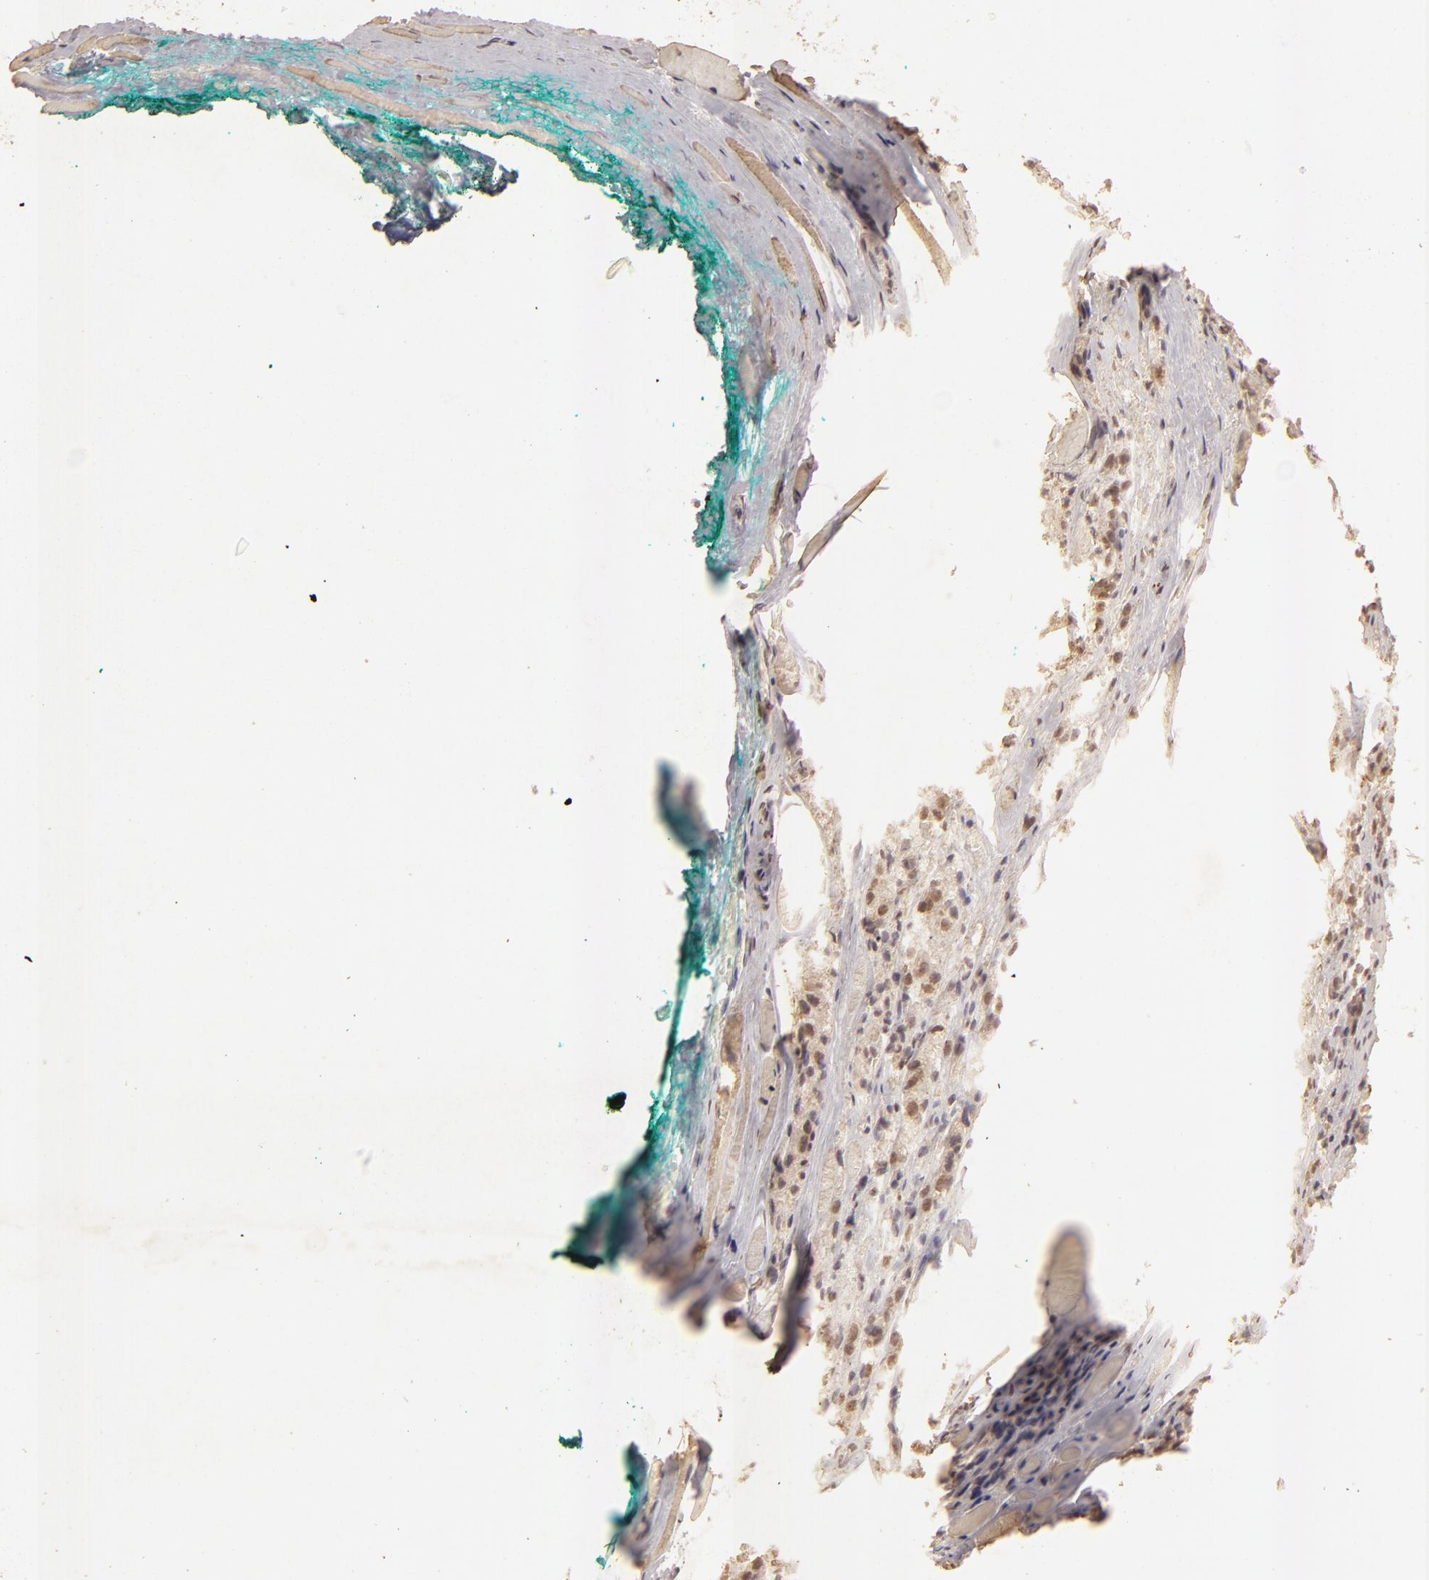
{"staining": {"intensity": "weak", "quantity": "25%-75%", "location": "nuclear"}, "tissue": "prostate cancer", "cell_type": "Tumor cells", "image_type": "cancer", "snomed": [{"axis": "morphology", "description": "Adenocarcinoma, Medium grade"}, {"axis": "topography", "description": "Prostate"}], "caption": "Medium-grade adenocarcinoma (prostate) tissue exhibits weak nuclear staining in approximately 25%-75% of tumor cells, visualized by immunohistochemistry.", "gene": "CBX3", "patient": {"sex": "male", "age": 60}}